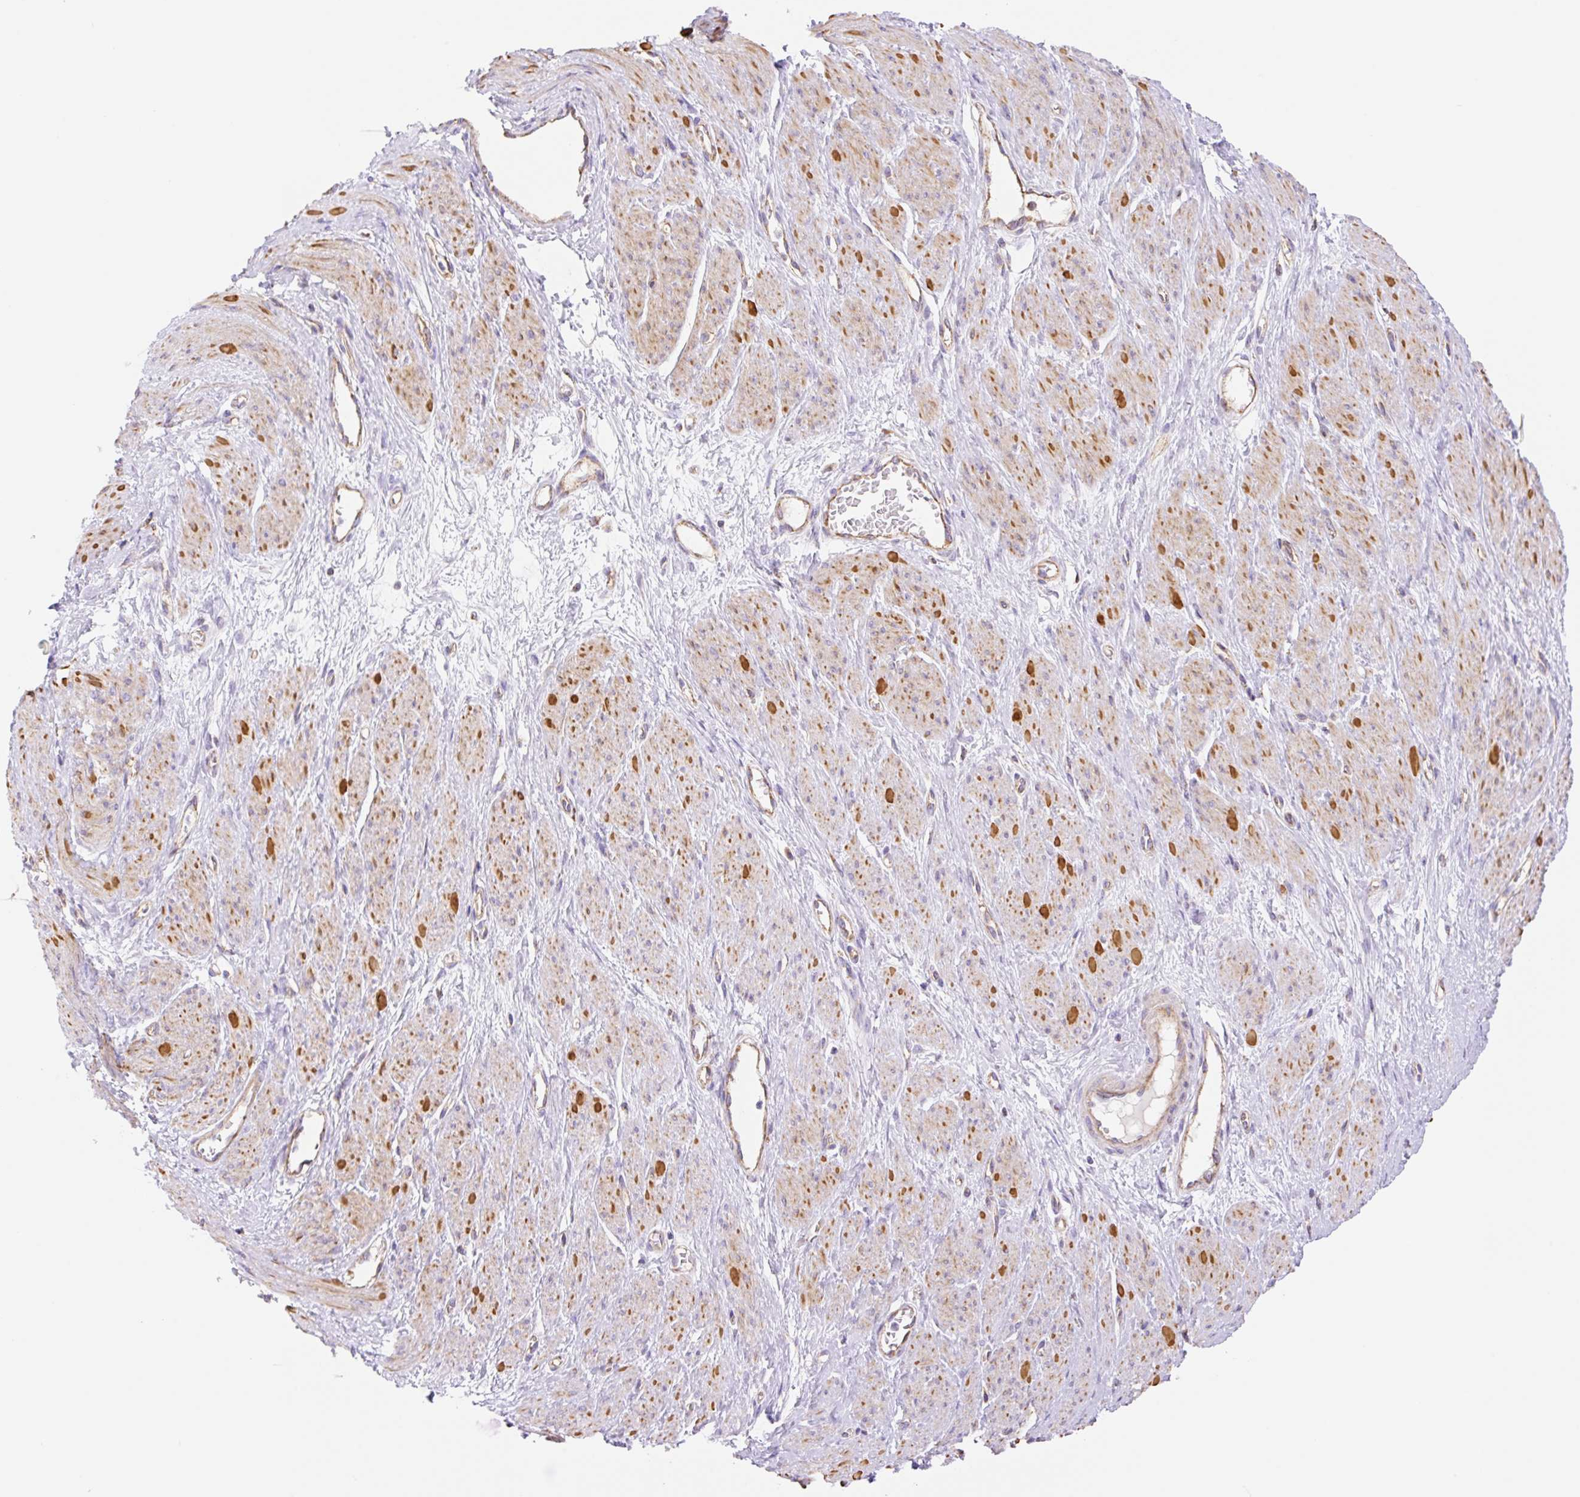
{"staining": {"intensity": "moderate", "quantity": "25%-75%", "location": "cytoplasmic/membranous"}, "tissue": "smooth muscle", "cell_type": "Smooth muscle cells", "image_type": "normal", "snomed": [{"axis": "morphology", "description": "Normal tissue, NOS"}, {"axis": "topography", "description": "Smooth muscle"}, {"axis": "topography", "description": "Uterus"}], "caption": "Immunohistochemistry (IHC) photomicrograph of normal smooth muscle: human smooth muscle stained using IHC demonstrates medium levels of moderate protein expression localized specifically in the cytoplasmic/membranous of smooth muscle cells, appearing as a cytoplasmic/membranous brown color.", "gene": "ESAM", "patient": {"sex": "female", "age": 39}}